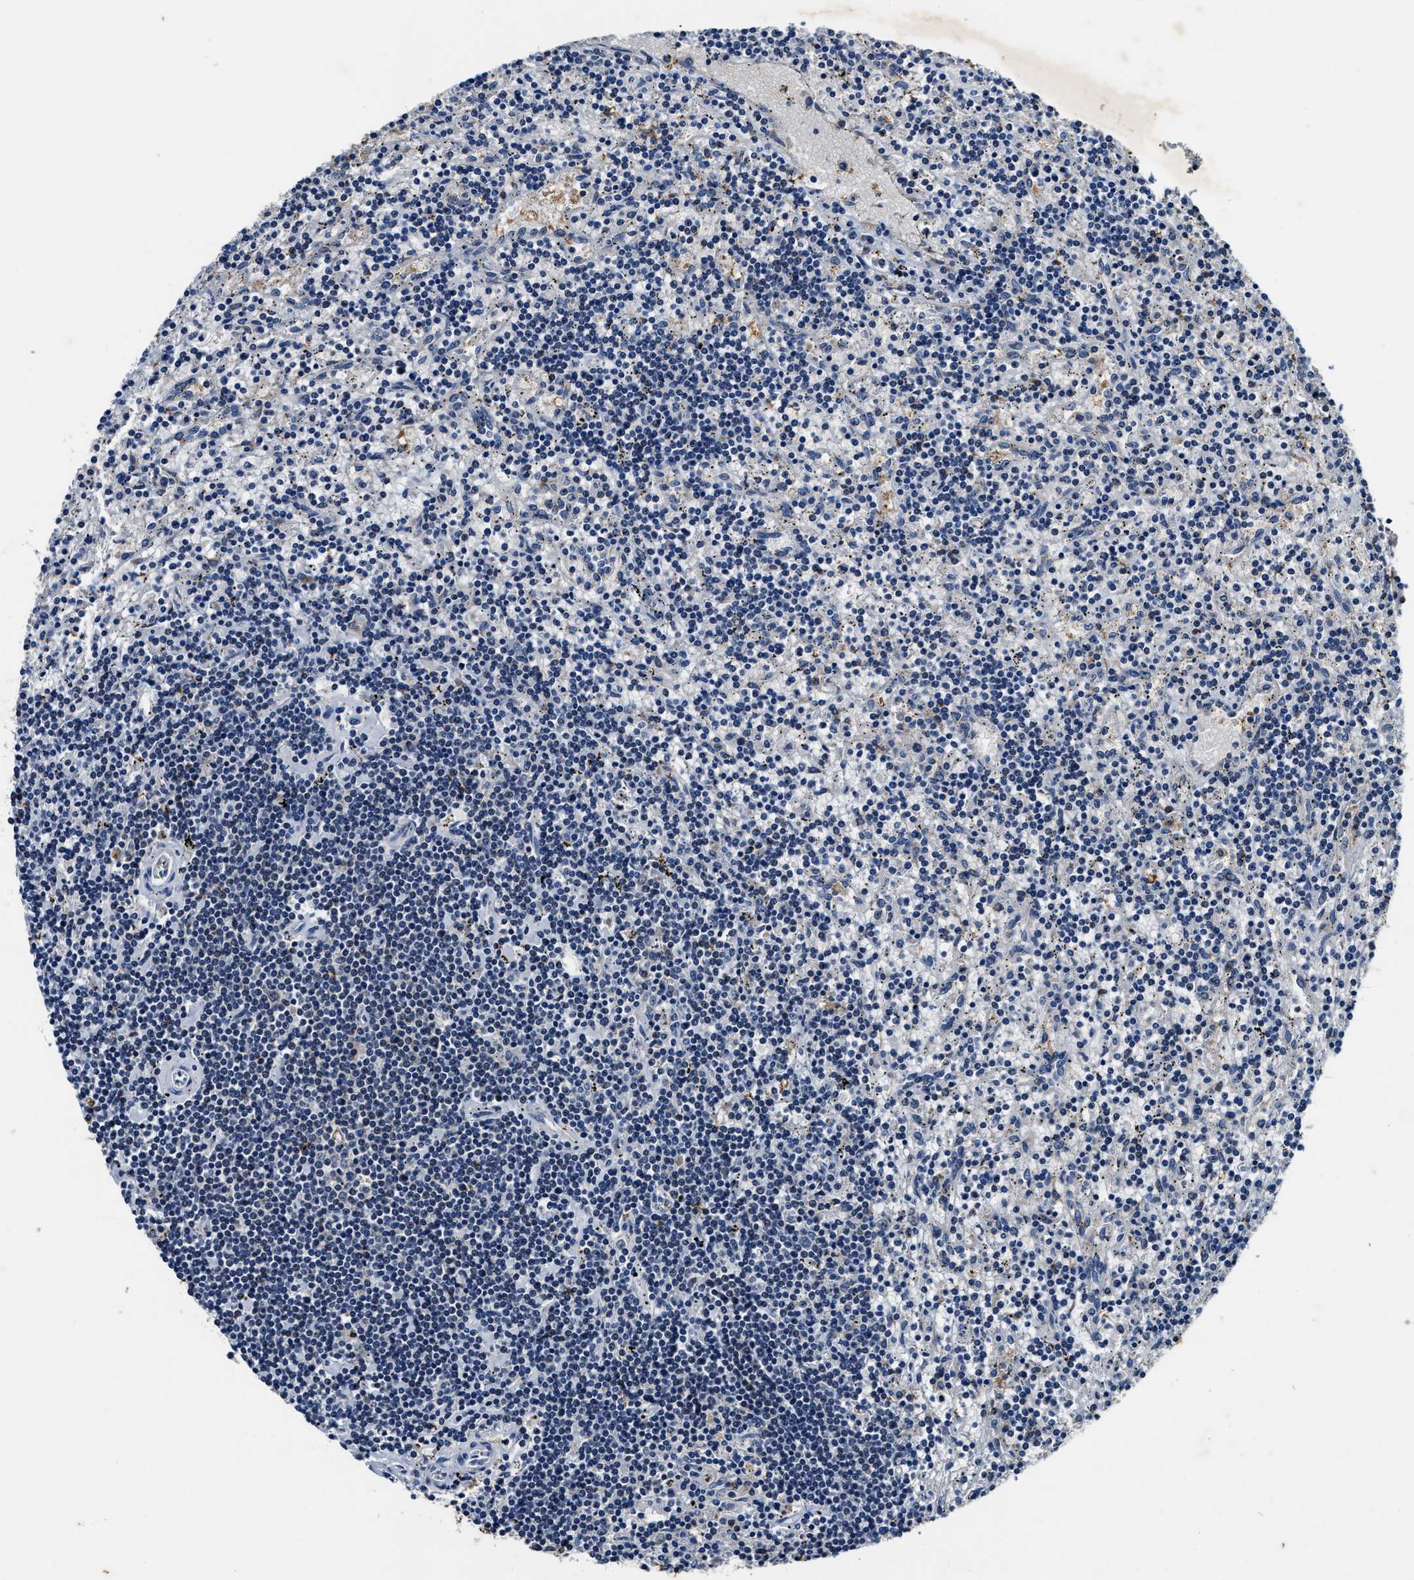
{"staining": {"intensity": "negative", "quantity": "none", "location": "none"}, "tissue": "lymphoma", "cell_type": "Tumor cells", "image_type": "cancer", "snomed": [{"axis": "morphology", "description": "Malignant lymphoma, non-Hodgkin's type, Low grade"}, {"axis": "topography", "description": "Spleen"}], "caption": "Immunohistochemistry (IHC) micrograph of neoplastic tissue: human malignant lymphoma, non-Hodgkin's type (low-grade) stained with DAB shows no significant protein positivity in tumor cells.", "gene": "PI4KB", "patient": {"sex": "male", "age": 76}}